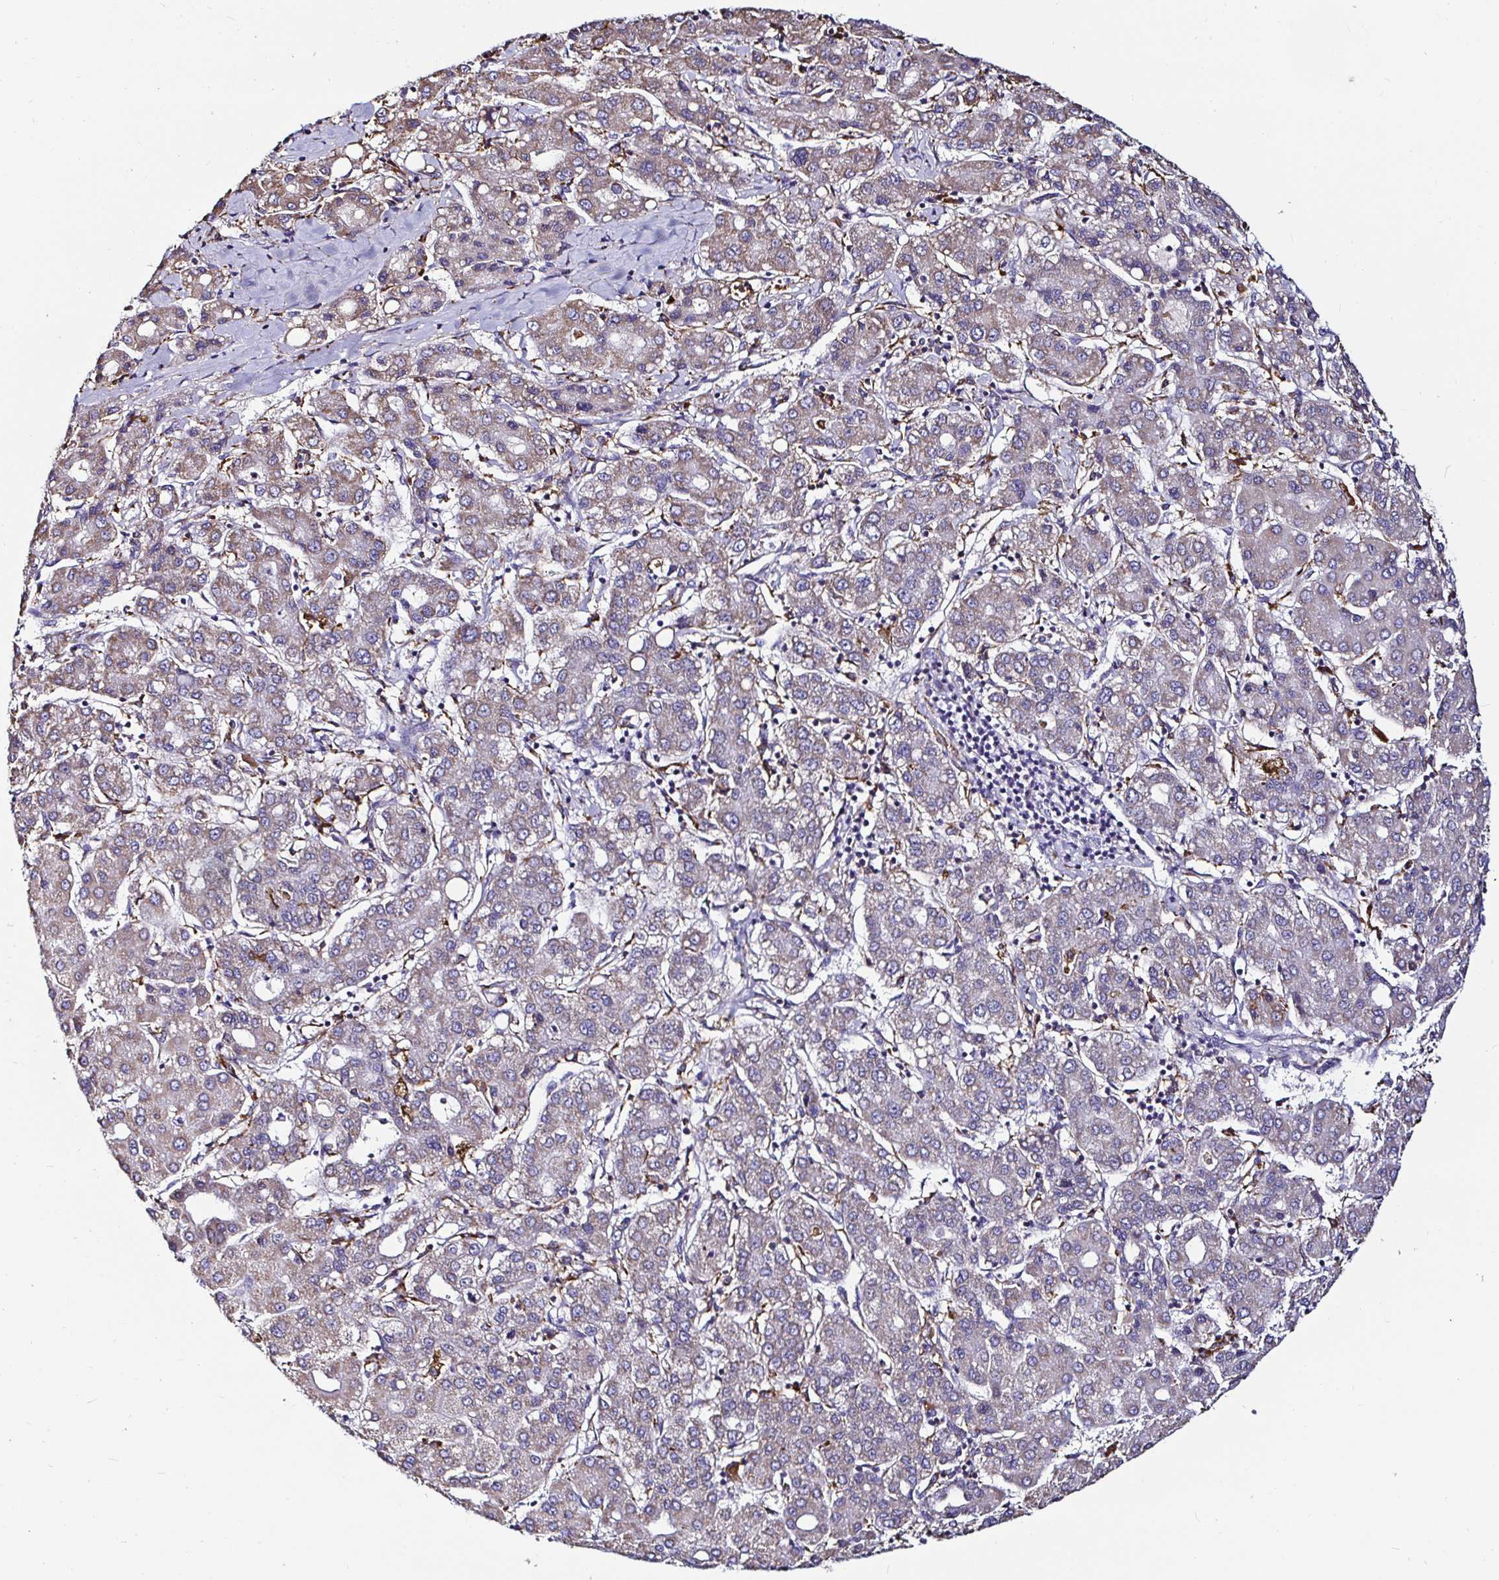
{"staining": {"intensity": "weak", "quantity": ">75%", "location": "cytoplasmic/membranous"}, "tissue": "liver cancer", "cell_type": "Tumor cells", "image_type": "cancer", "snomed": [{"axis": "morphology", "description": "Carcinoma, Hepatocellular, NOS"}, {"axis": "topography", "description": "Liver"}], "caption": "Protein staining by IHC exhibits weak cytoplasmic/membranous positivity in approximately >75% of tumor cells in liver cancer.", "gene": "MSR1", "patient": {"sex": "male", "age": 65}}